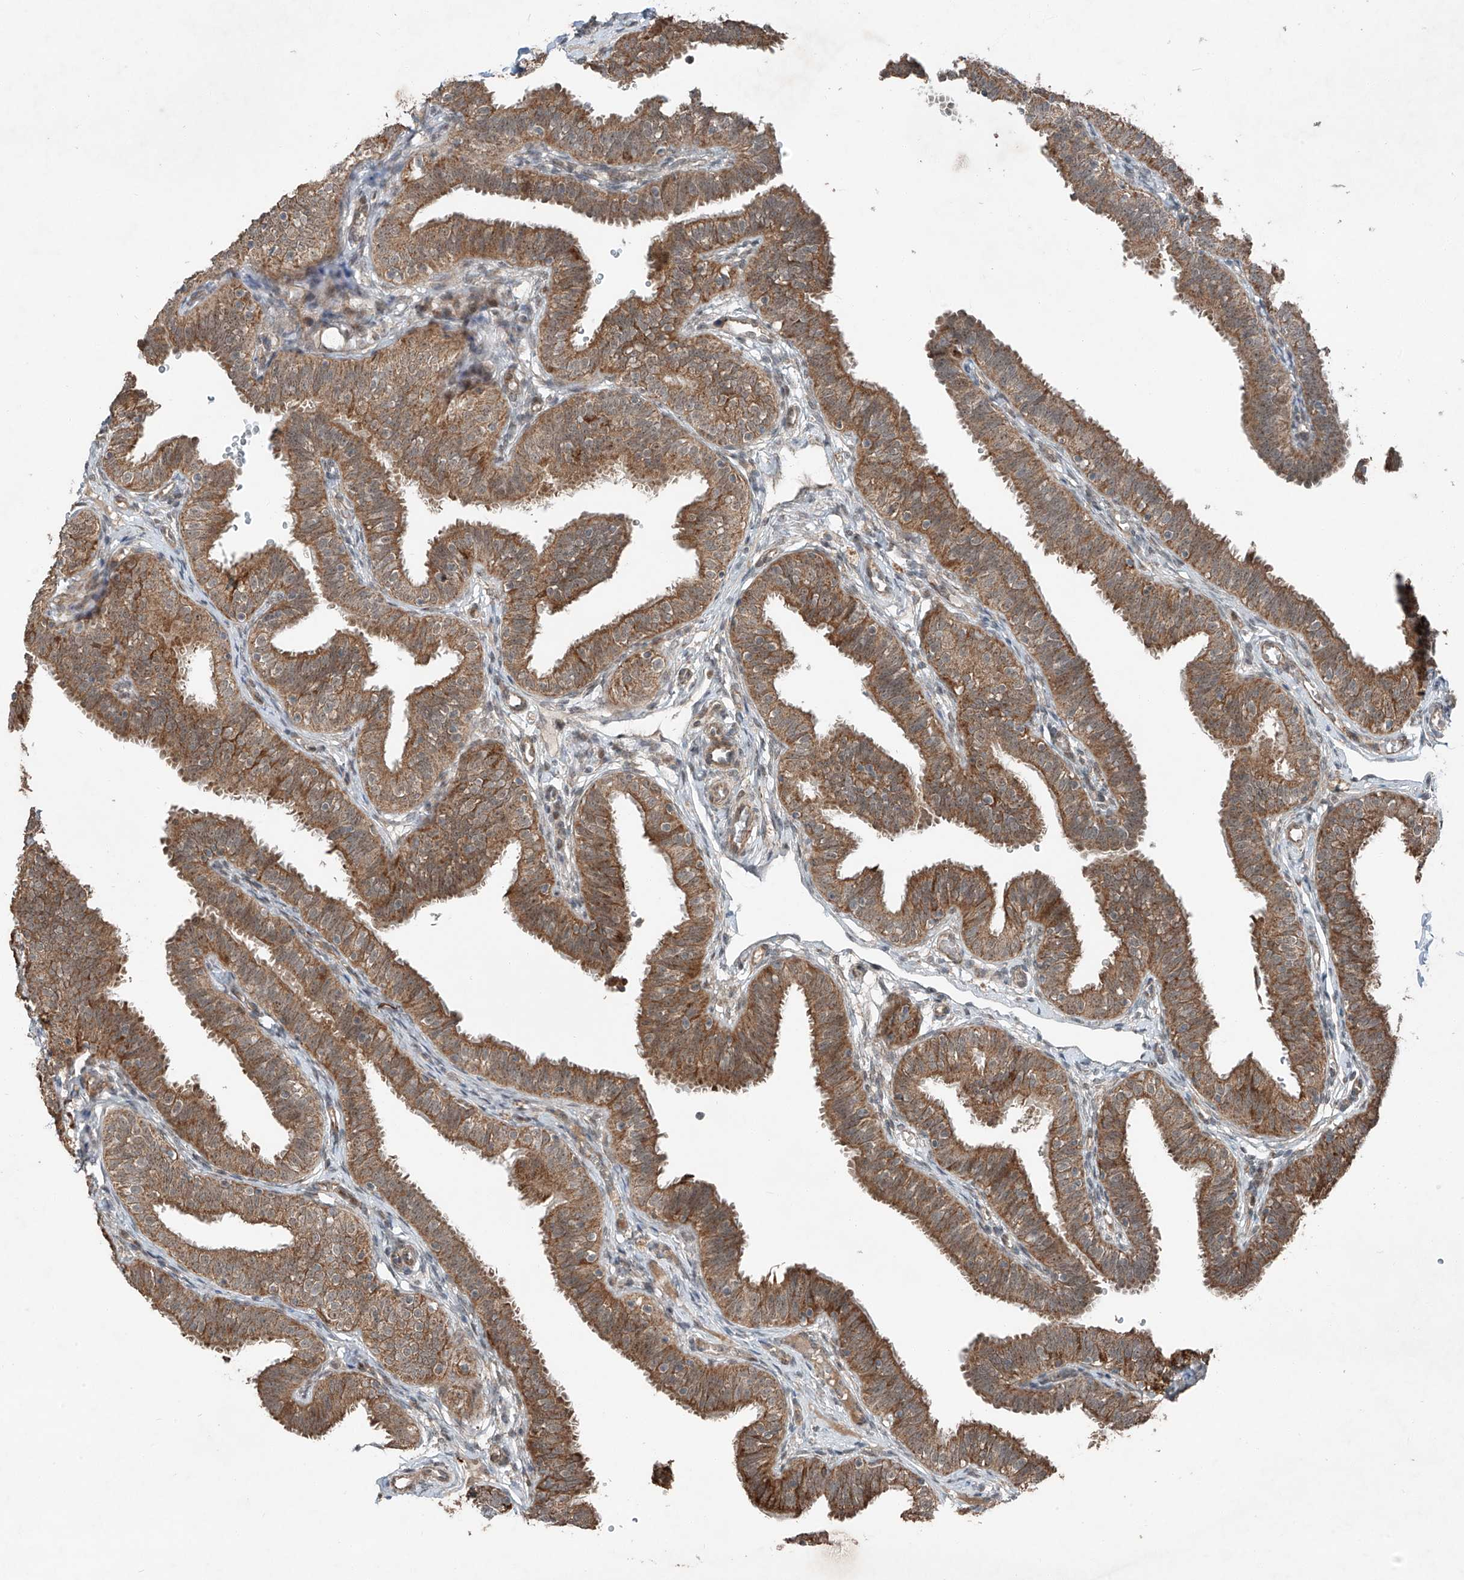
{"staining": {"intensity": "strong", "quantity": ">75%", "location": "cytoplasmic/membranous"}, "tissue": "fallopian tube", "cell_type": "Glandular cells", "image_type": "normal", "snomed": [{"axis": "morphology", "description": "Normal tissue, NOS"}, {"axis": "topography", "description": "Fallopian tube"}], "caption": "Immunohistochemical staining of benign human fallopian tube shows strong cytoplasmic/membranous protein staining in approximately >75% of glandular cells.", "gene": "ZNF620", "patient": {"sex": "female", "age": 35}}